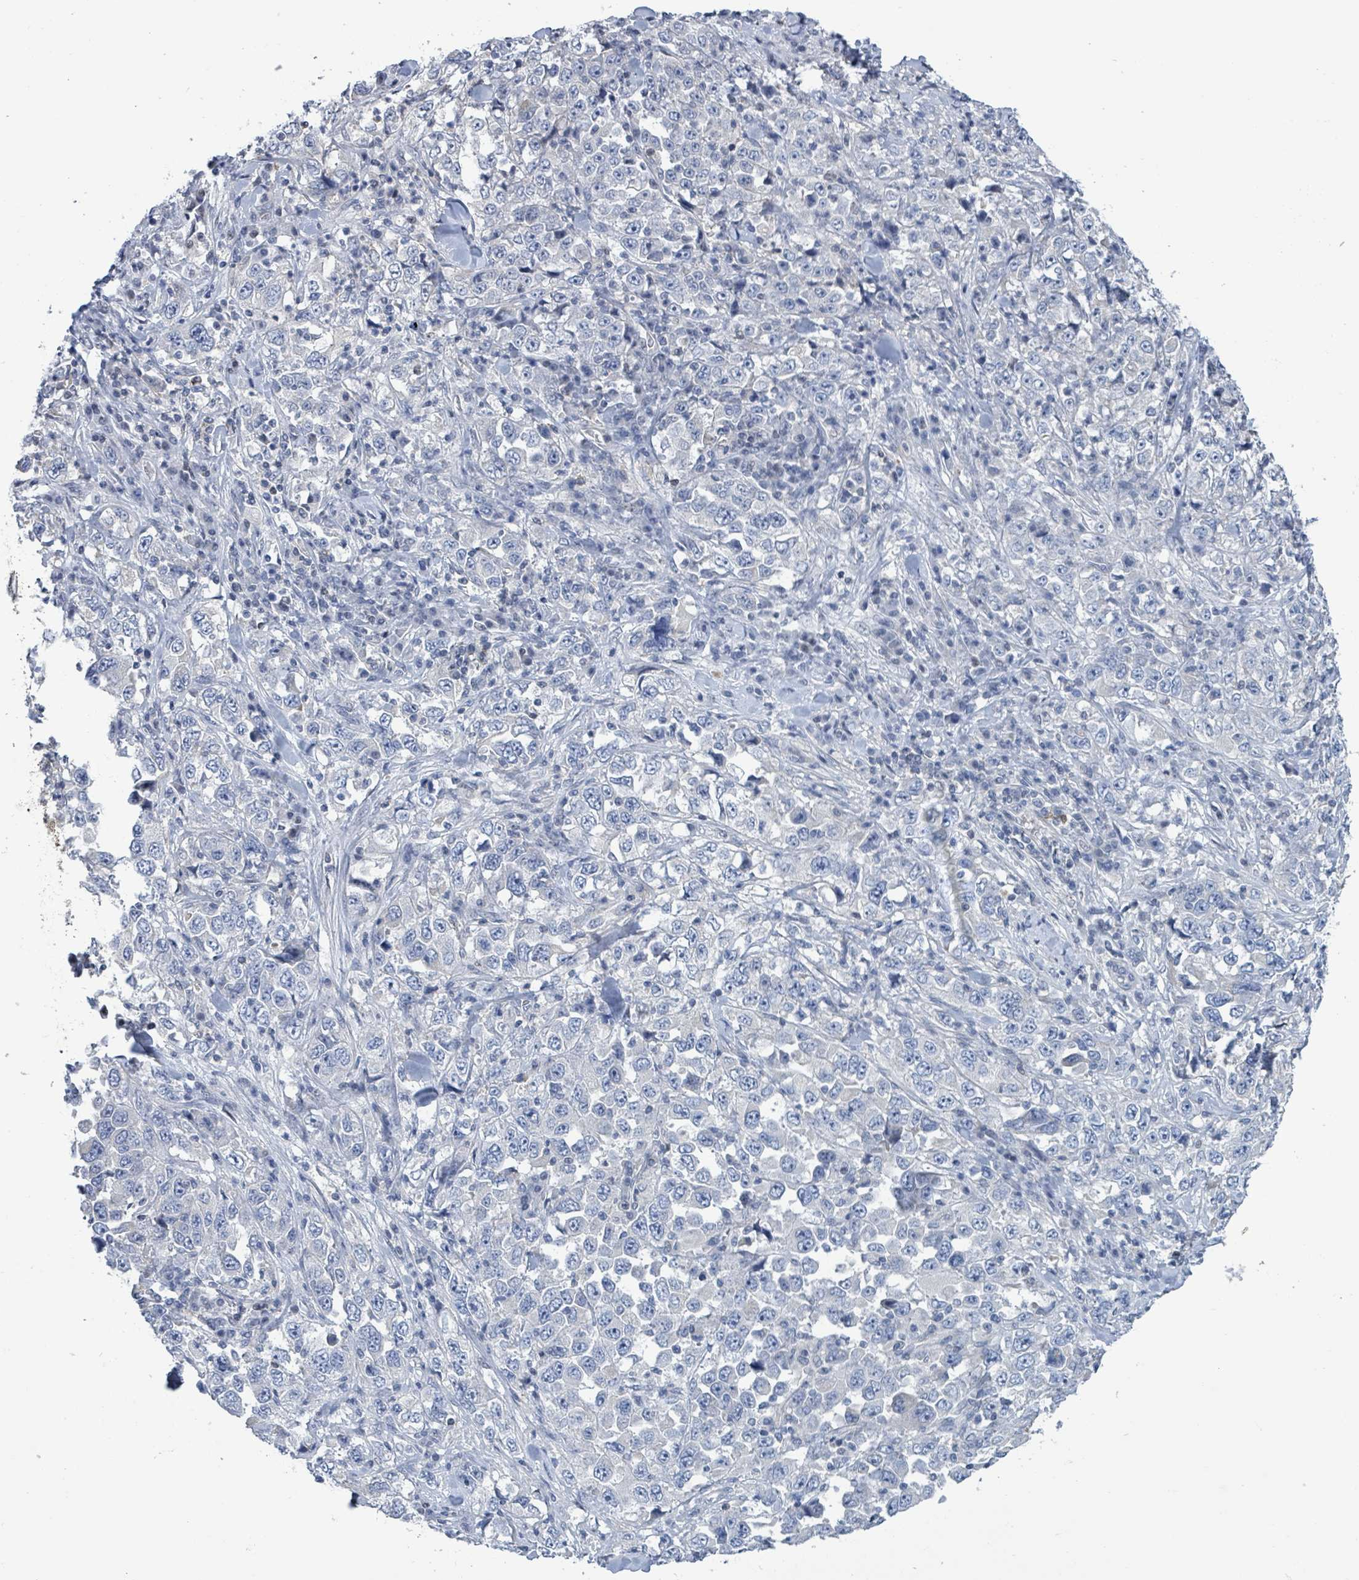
{"staining": {"intensity": "negative", "quantity": "none", "location": "none"}, "tissue": "stomach cancer", "cell_type": "Tumor cells", "image_type": "cancer", "snomed": [{"axis": "morphology", "description": "Normal tissue, NOS"}, {"axis": "morphology", "description": "Adenocarcinoma, NOS"}, {"axis": "topography", "description": "Stomach, upper"}, {"axis": "topography", "description": "Stomach"}], "caption": "IHC of stomach adenocarcinoma displays no staining in tumor cells.", "gene": "DGKZ", "patient": {"sex": "male", "age": 59}}